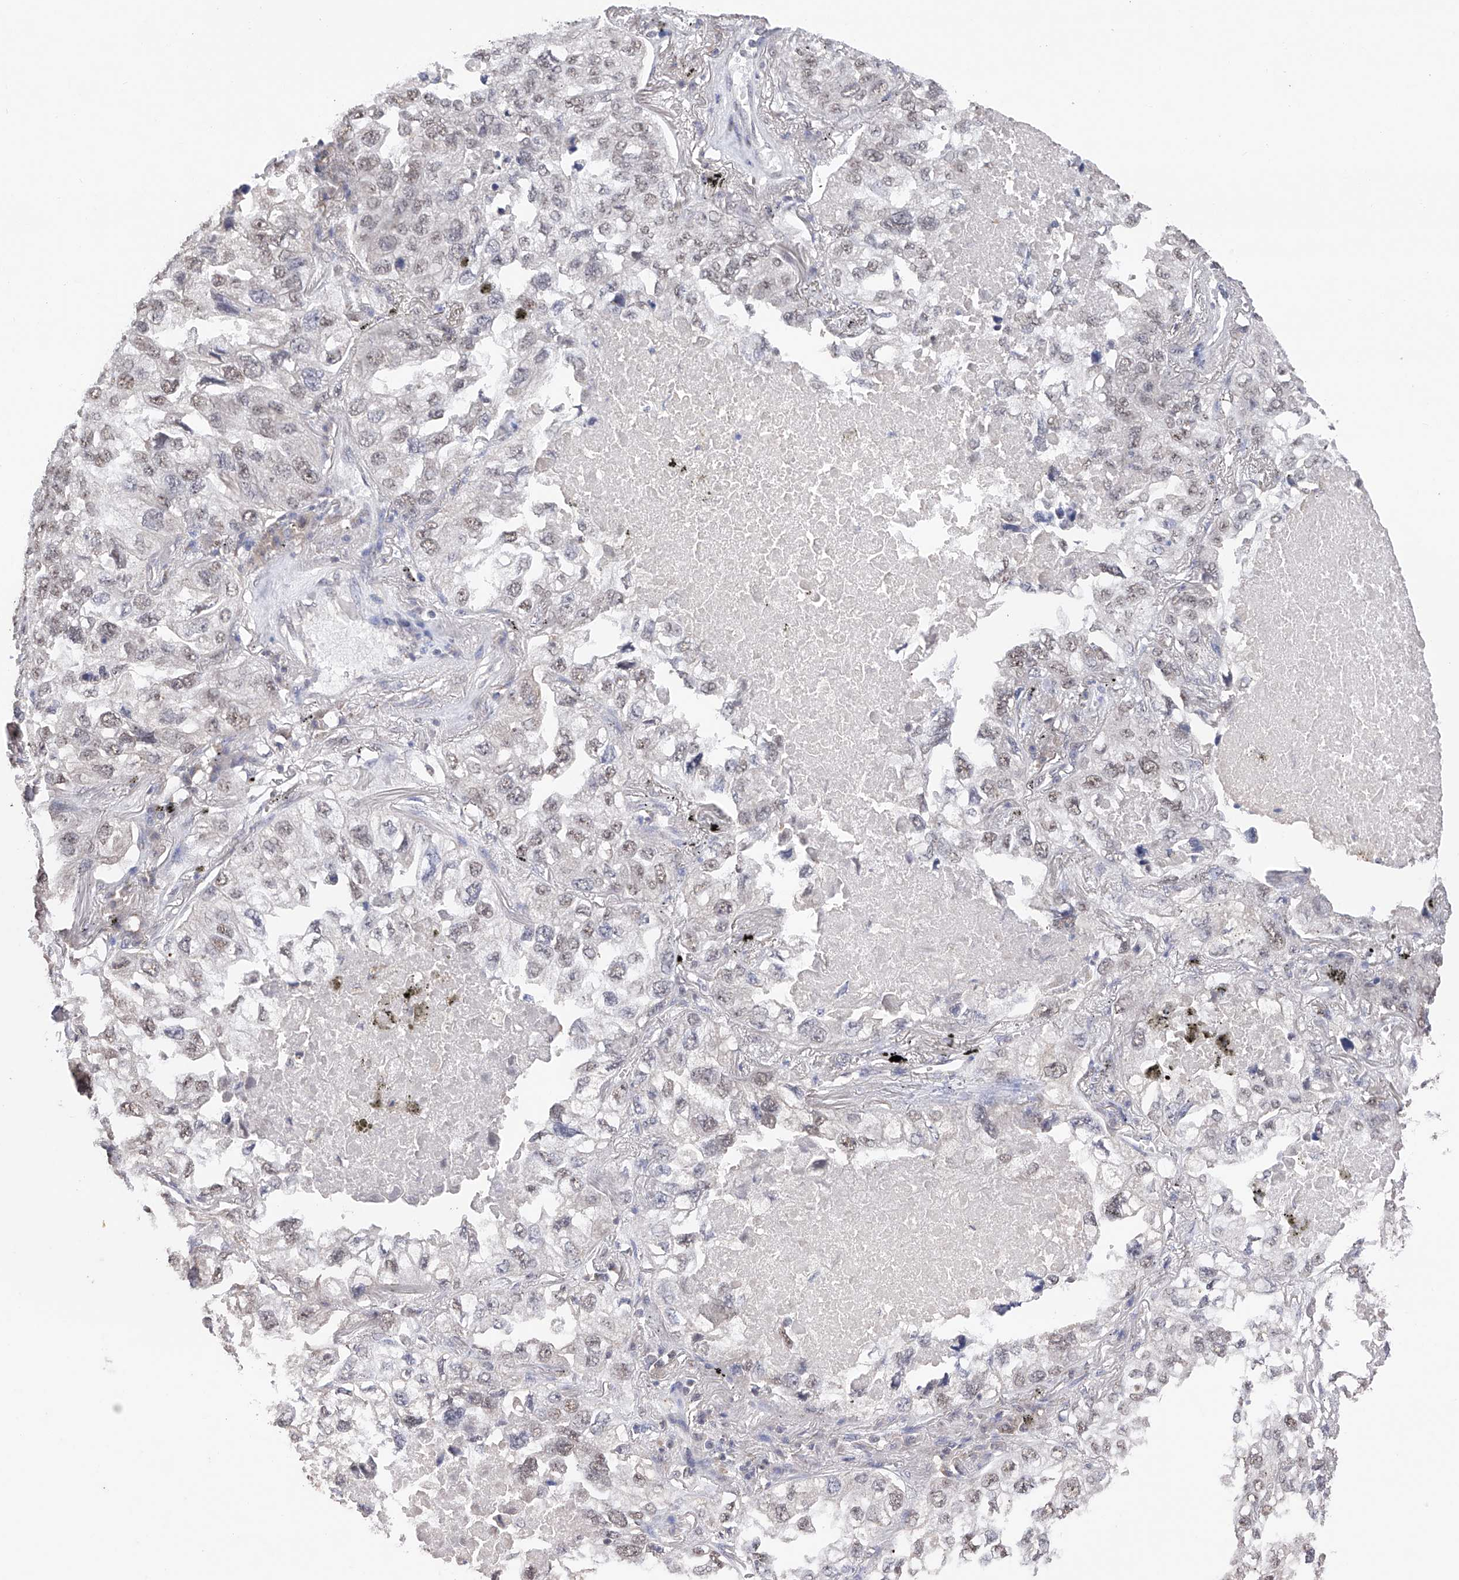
{"staining": {"intensity": "weak", "quantity": "25%-75%", "location": "nuclear"}, "tissue": "lung cancer", "cell_type": "Tumor cells", "image_type": "cancer", "snomed": [{"axis": "morphology", "description": "Adenocarcinoma, NOS"}, {"axis": "topography", "description": "Lung"}], "caption": "Protein analysis of lung cancer tissue exhibits weak nuclear positivity in approximately 25%-75% of tumor cells. The staining was performed using DAB to visualize the protein expression in brown, while the nuclei were stained in blue with hematoxylin (Magnification: 20x).", "gene": "DMAP1", "patient": {"sex": "male", "age": 65}}